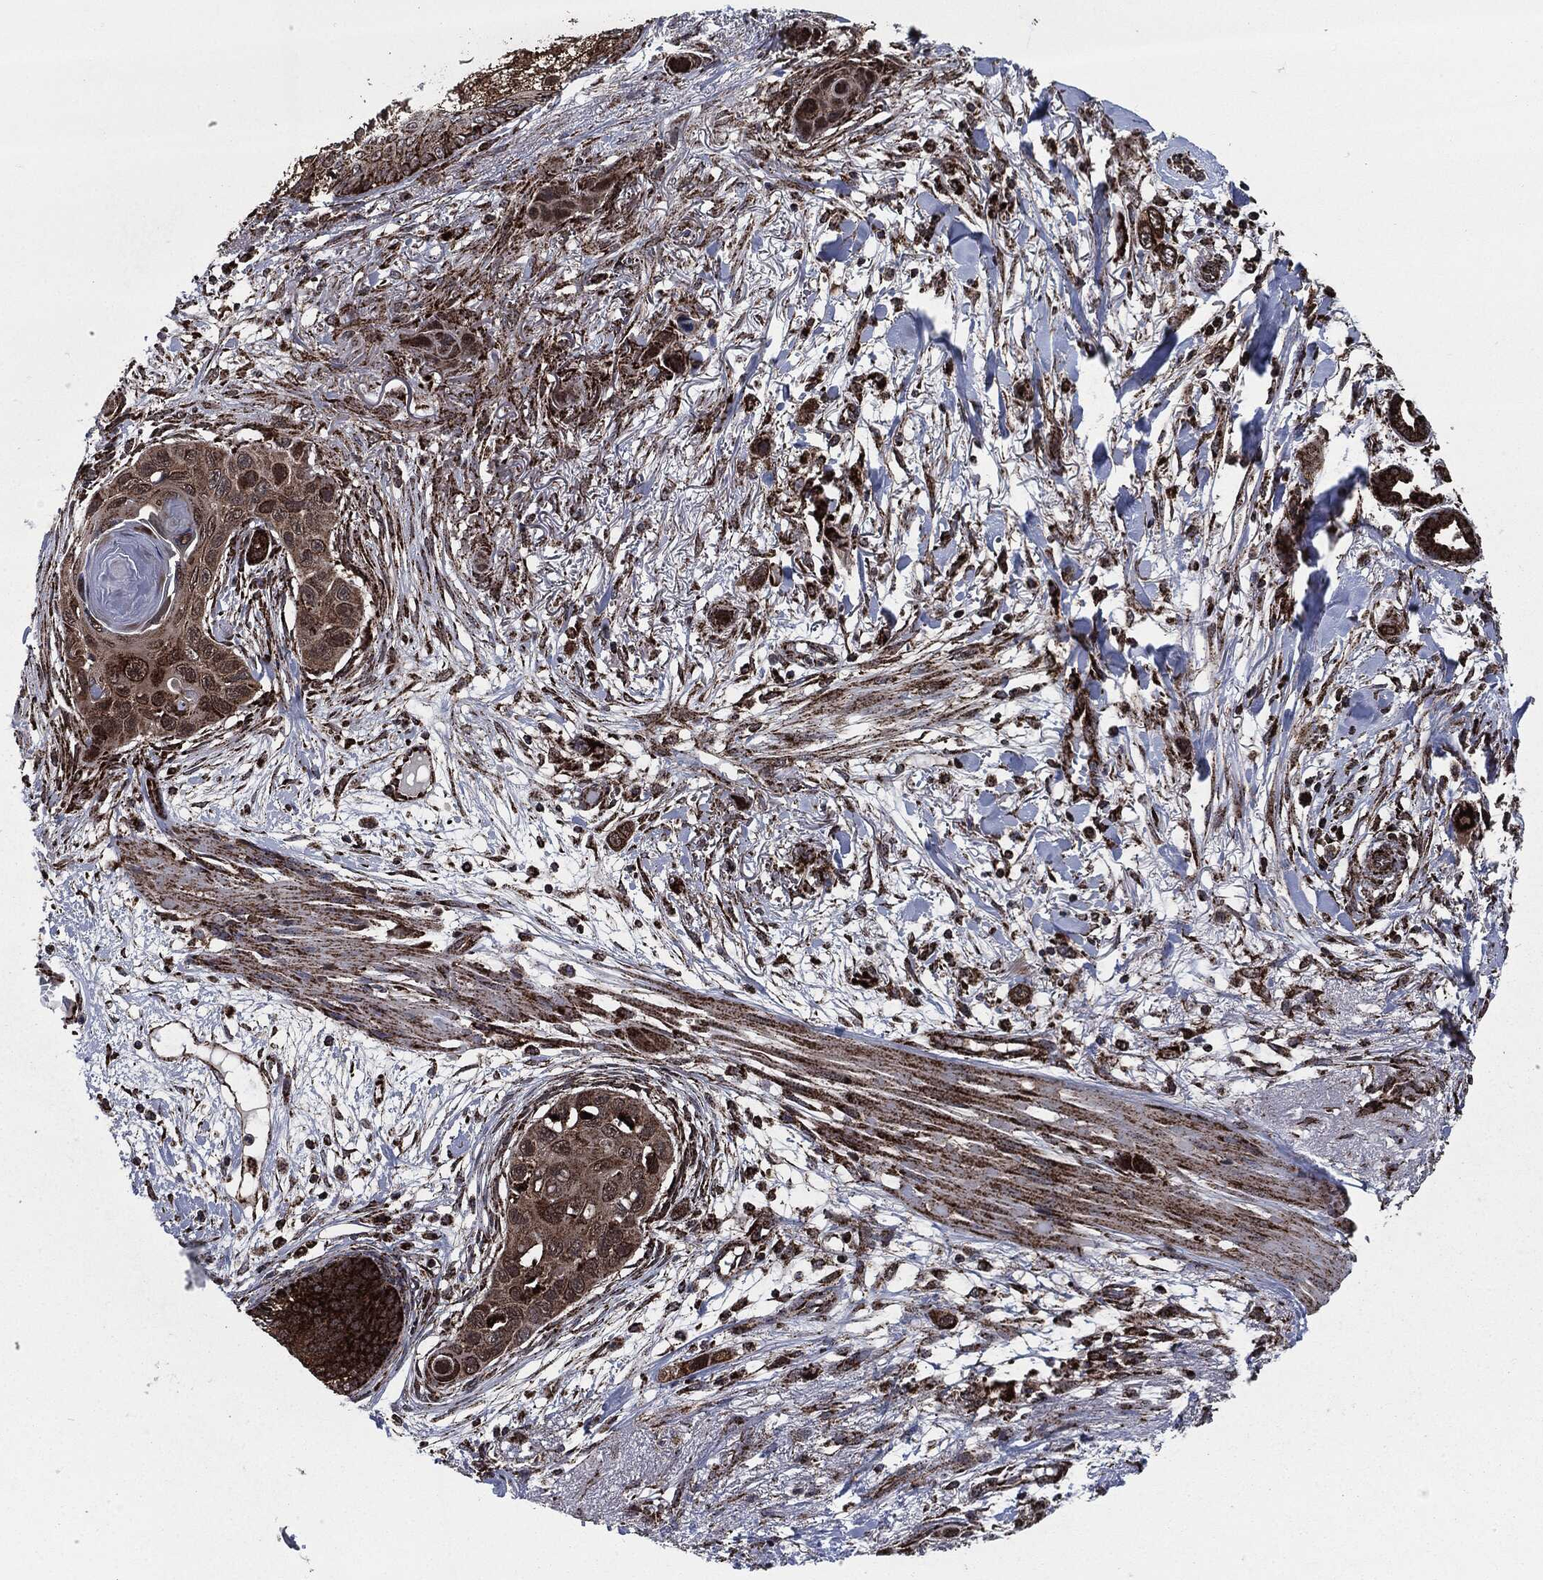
{"staining": {"intensity": "strong", "quantity": "25%-75%", "location": "cytoplasmic/membranous"}, "tissue": "skin cancer", "cell_type": "Tumor cells", "image_type": "cancer", "snomed": [{"axis": "morphology", "description": "Squamous cell carcinoma, NOS"}, {"axis": "topography", "description": "Skin"}], "caption": "Immunohistochemical staining of human skin squamous cell carcinoma shows high levels of strong cytoplasmic/membranous staining in approximately 25%-75% of tumor cells.", "gene": "FH", "patient": {"sex": "male", "age": 79}}